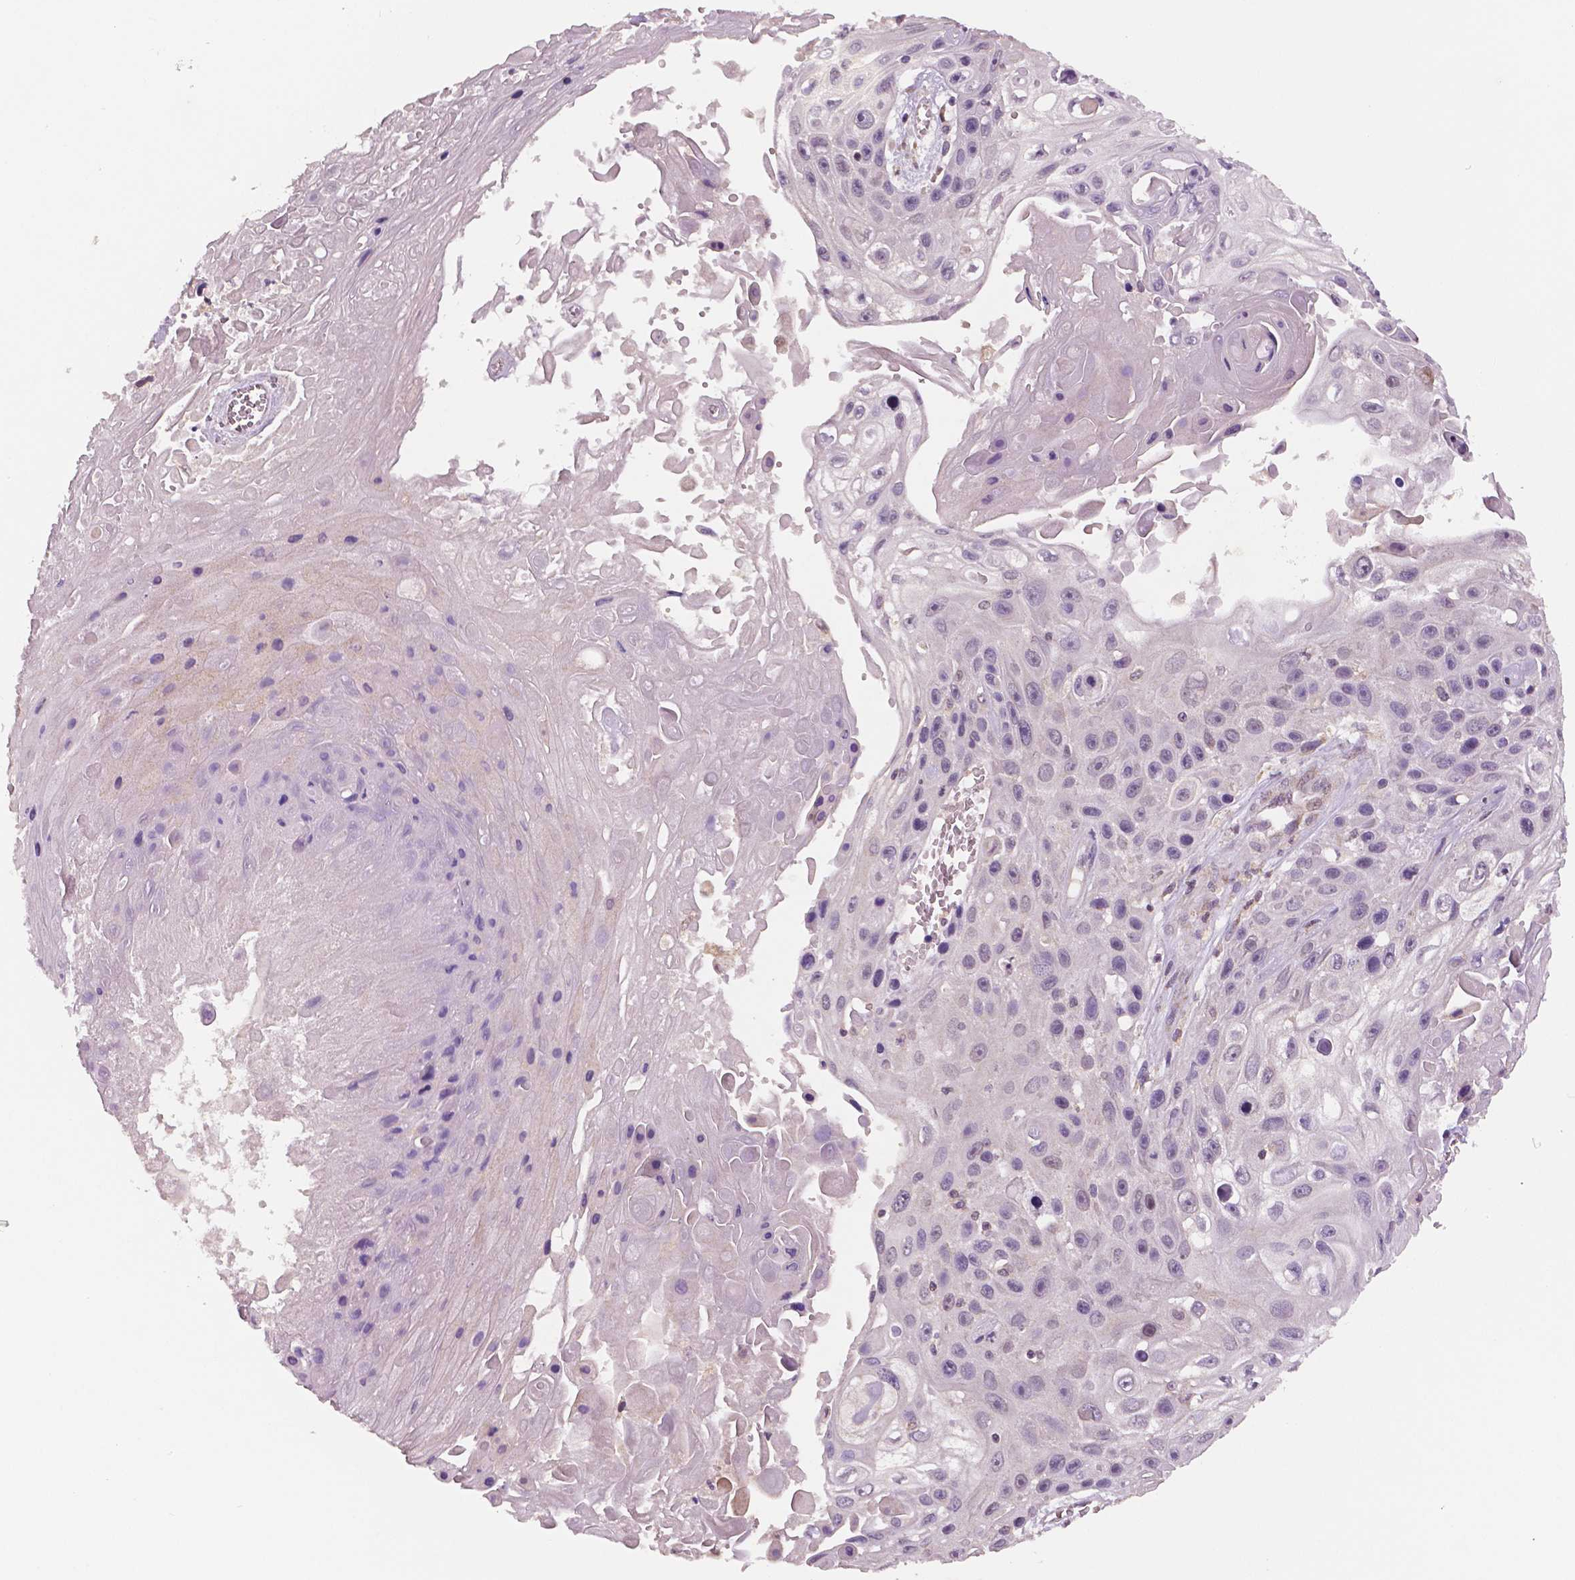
{"staining": {"intensity": "negative", "quantity": "none", "location": "none"}, "tissue": "skin cancer", "cell_type": "Tumor cells", "image_type": "cancer", "snomed": [{"axis": "morphology", "description": "Squamous cell carcinoma, NOS"}, {"axis": "topography", "description": "Skin"}], "caption": "Tumor cells are negative for brown protein staining in skin cancer (squamous cell carcinoma). The staining is performed using DAB (3,3'-diaminobenzidine) brown chromogen with nuclei counter-stained in using hematoxylin.", "gene": "STAT3", "patient": {"sex": "male", "age": 82}}